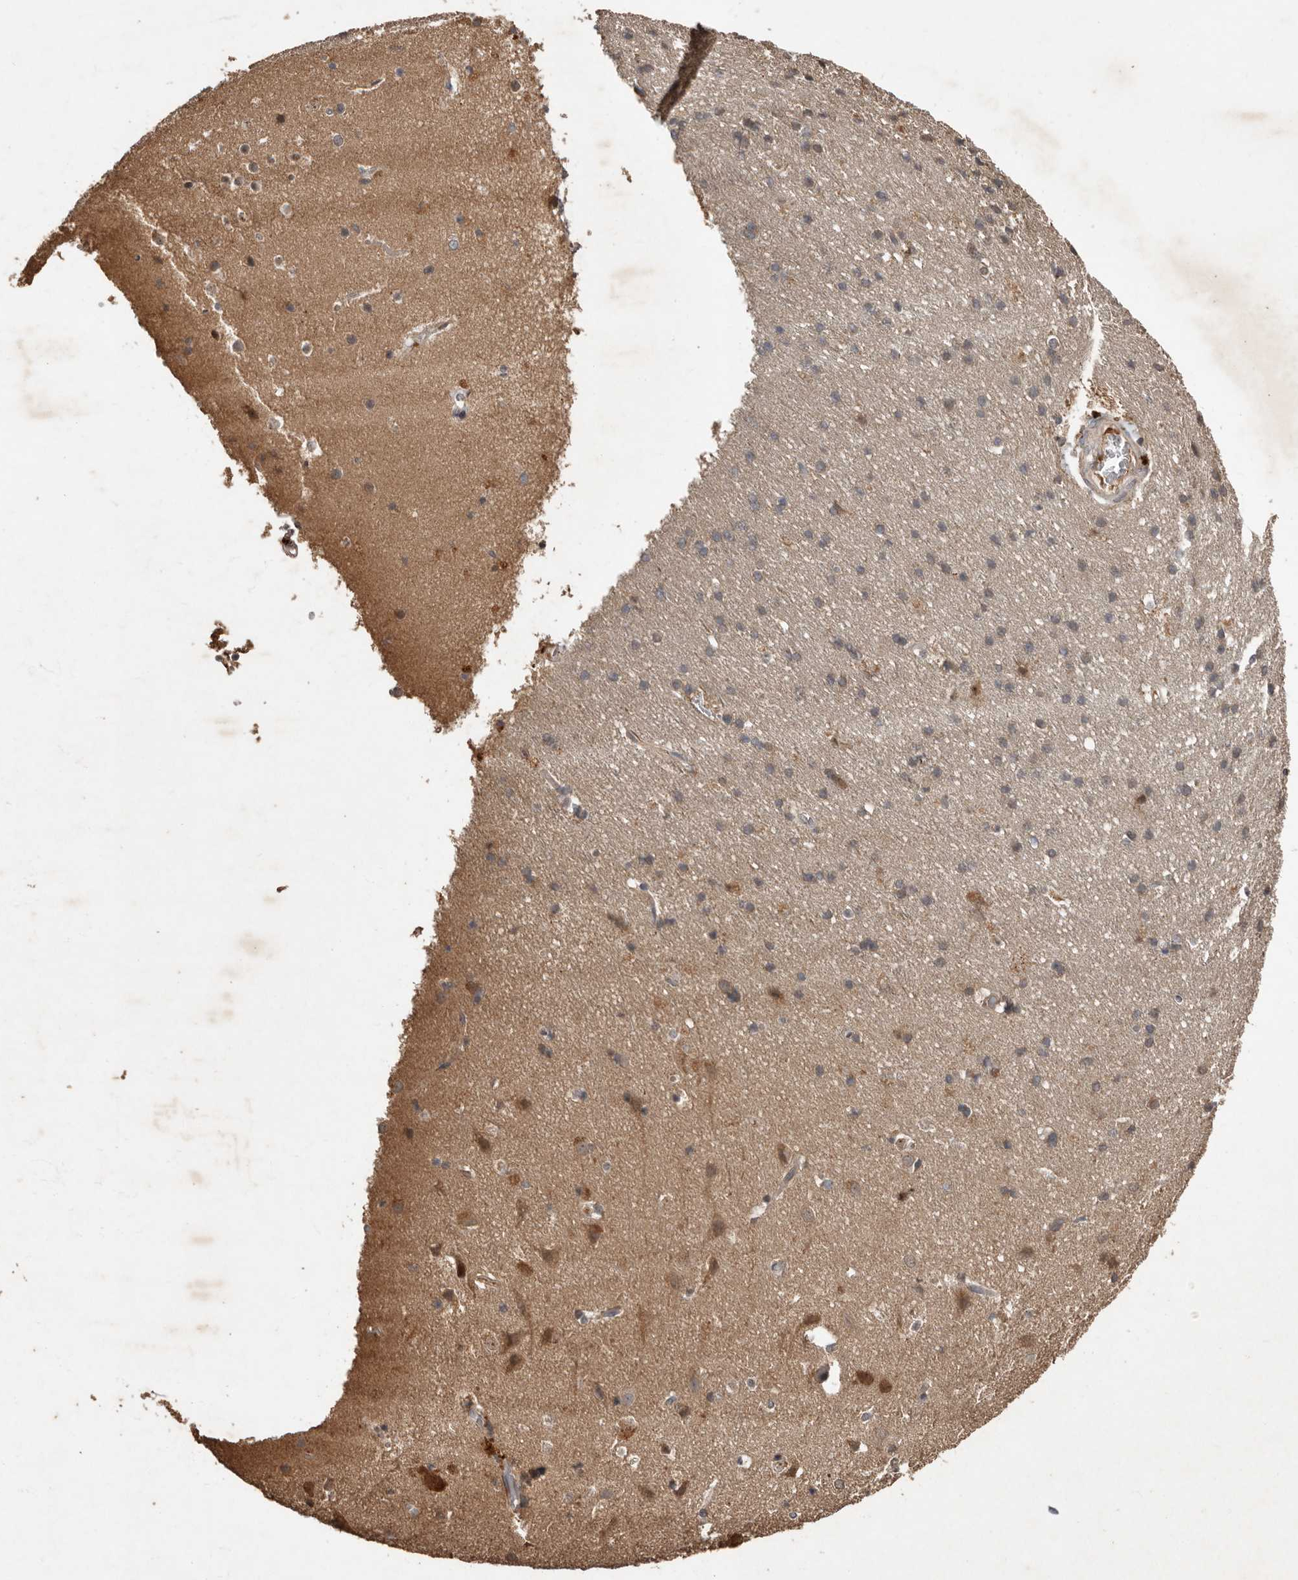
{"staining": {"intensity": "weak", "quantity": ">75%", "location": "cytoplasmic/membranous"}, "tissue": "cerebral cortex", "cell_type": "Endothelial cells", "image_type": "normal", "snomed": [{"axis": "morphology", "description": "Normal tissue, NOS"}, {"axis": "topography", "description": "Cerebral cortex"}], "caption": "A brown stain shows weak cytoplasmic/membranous staining of a protein in endothelial cells of benign human cerebral cortex. Nuclei are stained in blue.", "gene": "KIF26B", "patient": {"sex": "male", "age": 54}}